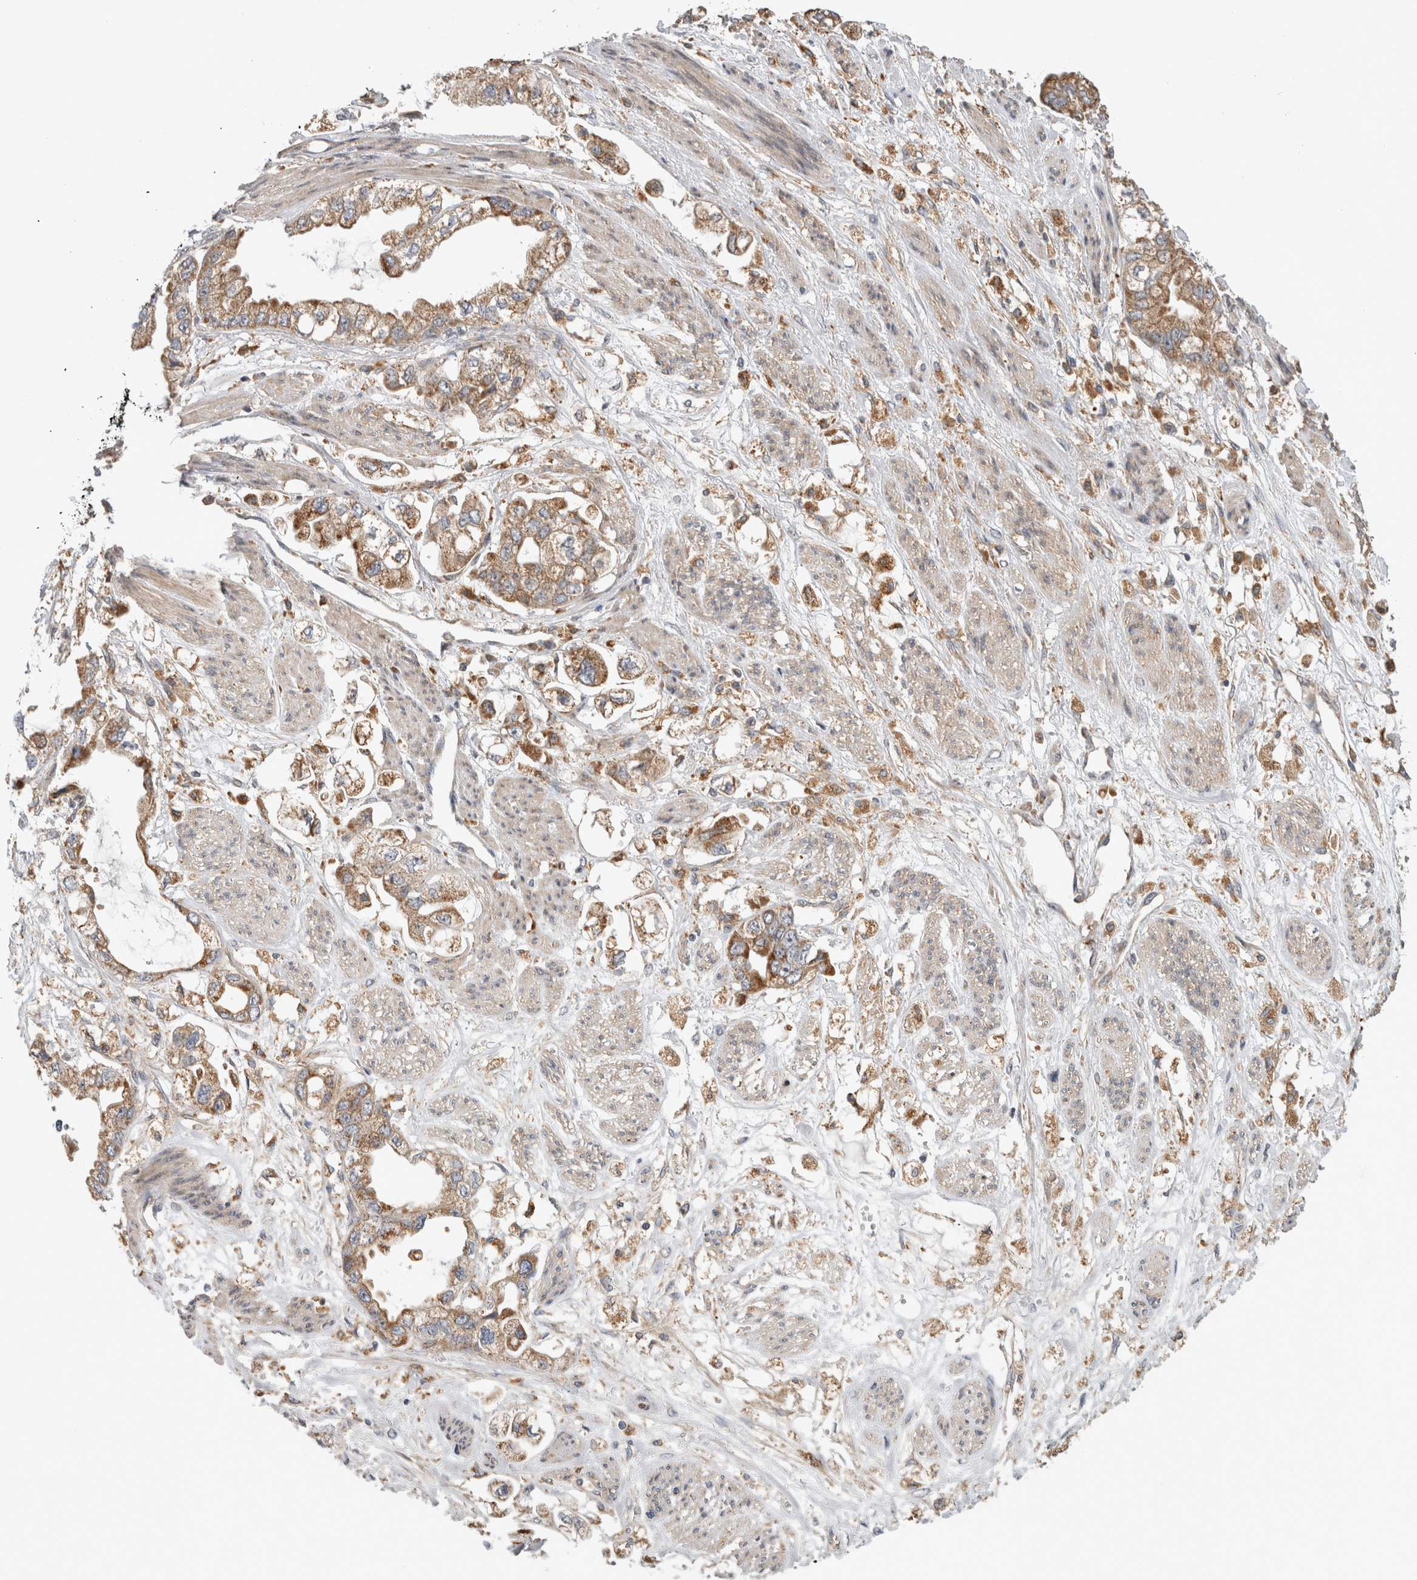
{"staining": {"intensity": "moderate", "quantity": ">75%", "location": "cytoplasmic/membranous"}, "tissue": "stomach cancer", "cell_type": "Tumor cells", "image_type": "cancer", "snomed": [{"axis": "morphology", "description": "Adenocarcinoma, NOS"}, {"axis": "topography", "description": "Stomach"}], "caption": "A medium amount of moderate cytoplasmic/membranous staining is seen in about >75% of tumor cells in stomach cancer (adenocarcinoma) tissue.", "gene": "ADGRL3", "patient": {"sex": "male", "age": 62}}